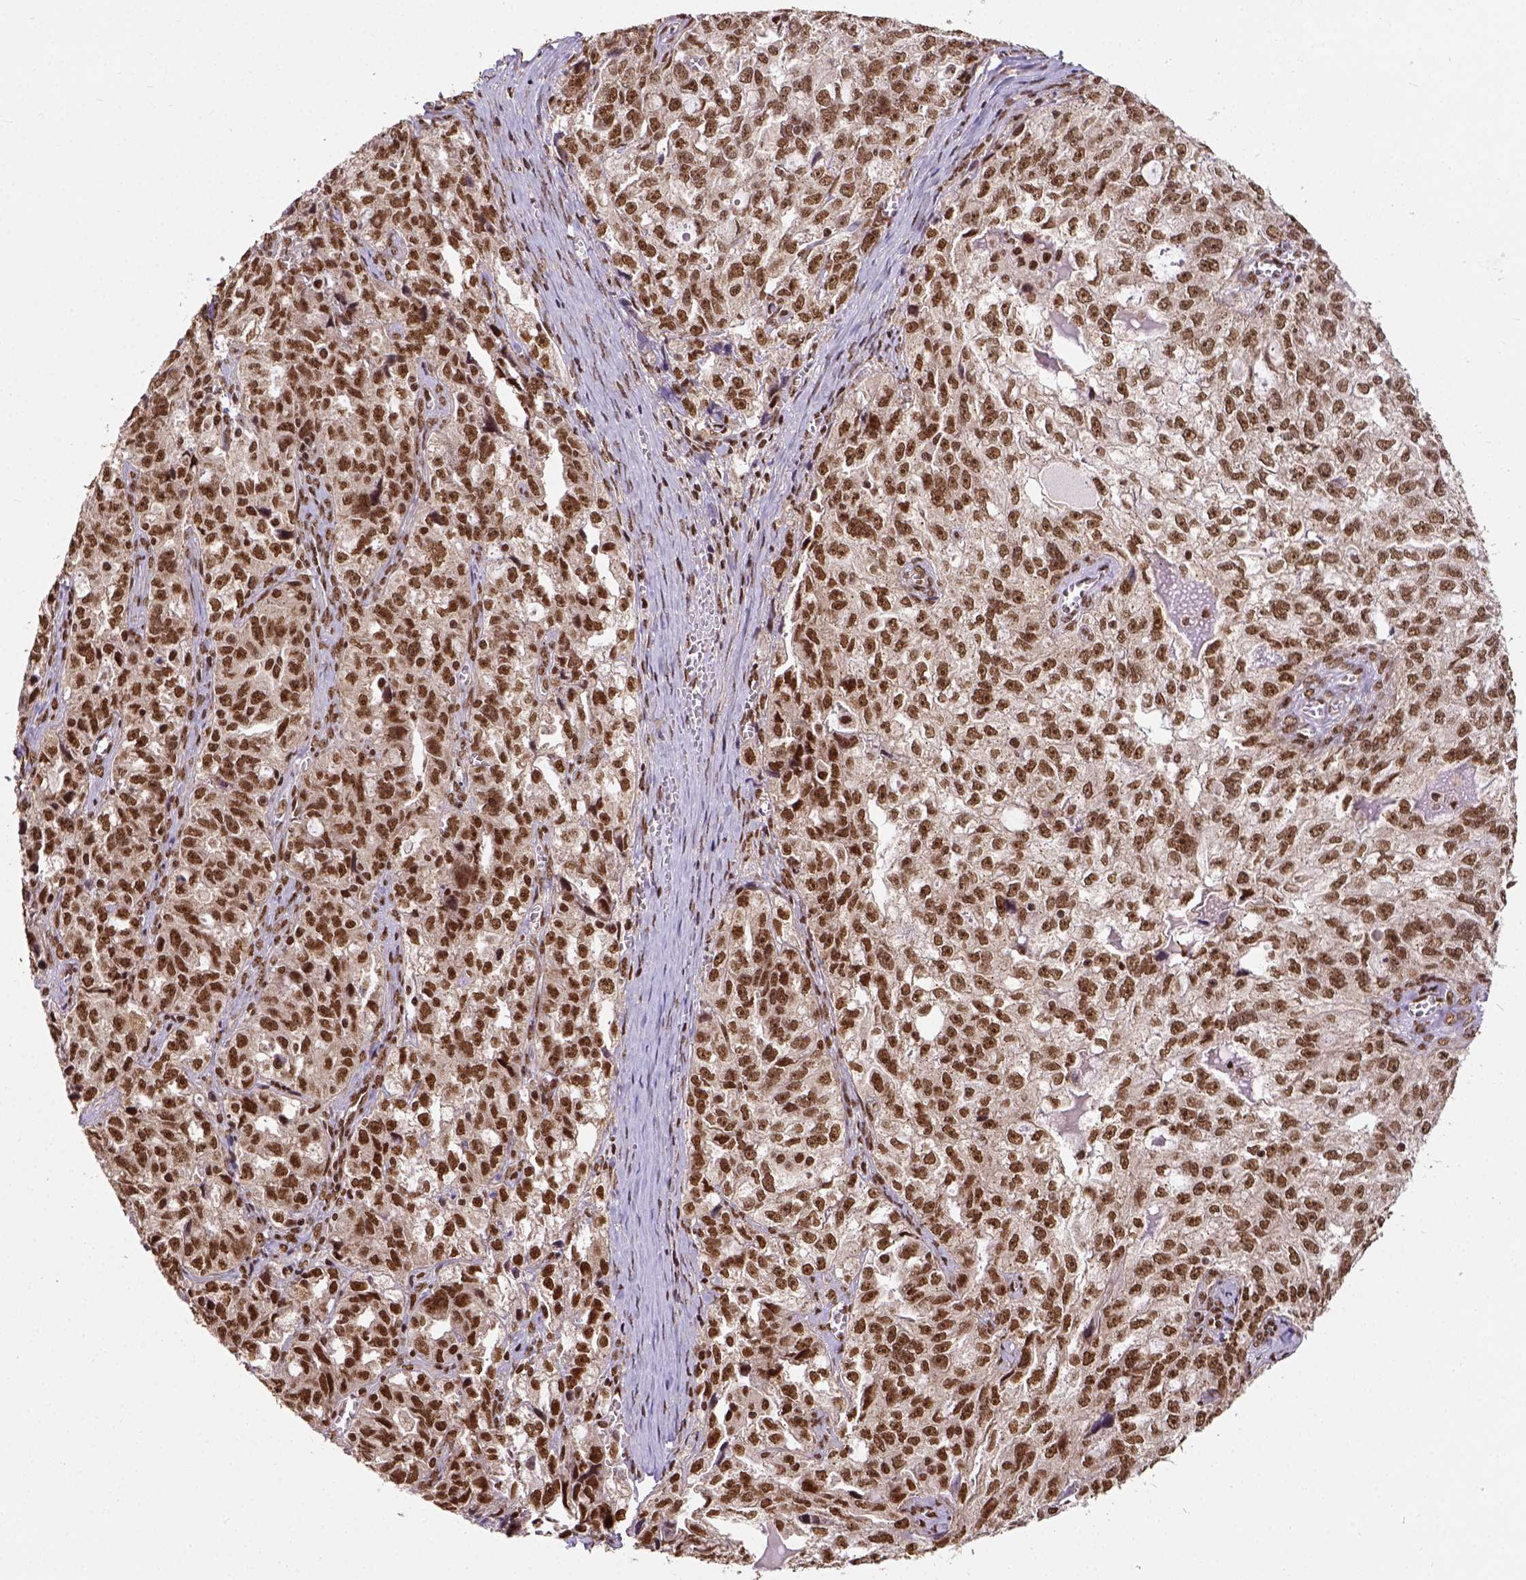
{"staining": {"intensity": "moderate", "quantity": ">75%", "location": "nuclear"}, "tissue": "ovarian cancer", "cell_type": "Tumor cells", "image_type": "cancer", "snomed": [{"axis": "morphology", "description": "Cystadenocarcinoma, serous, NOS"}, {"axis": "topography", "description": "Ovary"}], "caption": "A brown stain highlights moderate nuclear positivity of a protein in human ovarian cancer (serous cystadenocarcinoma) tumor cells. (DAB (3,3'-diaminobenzidine) IHC, brown staining for protein, blue staining for nuclei).", "gene": "NACC1", "patient": {"sex": "female", "age": 51}}